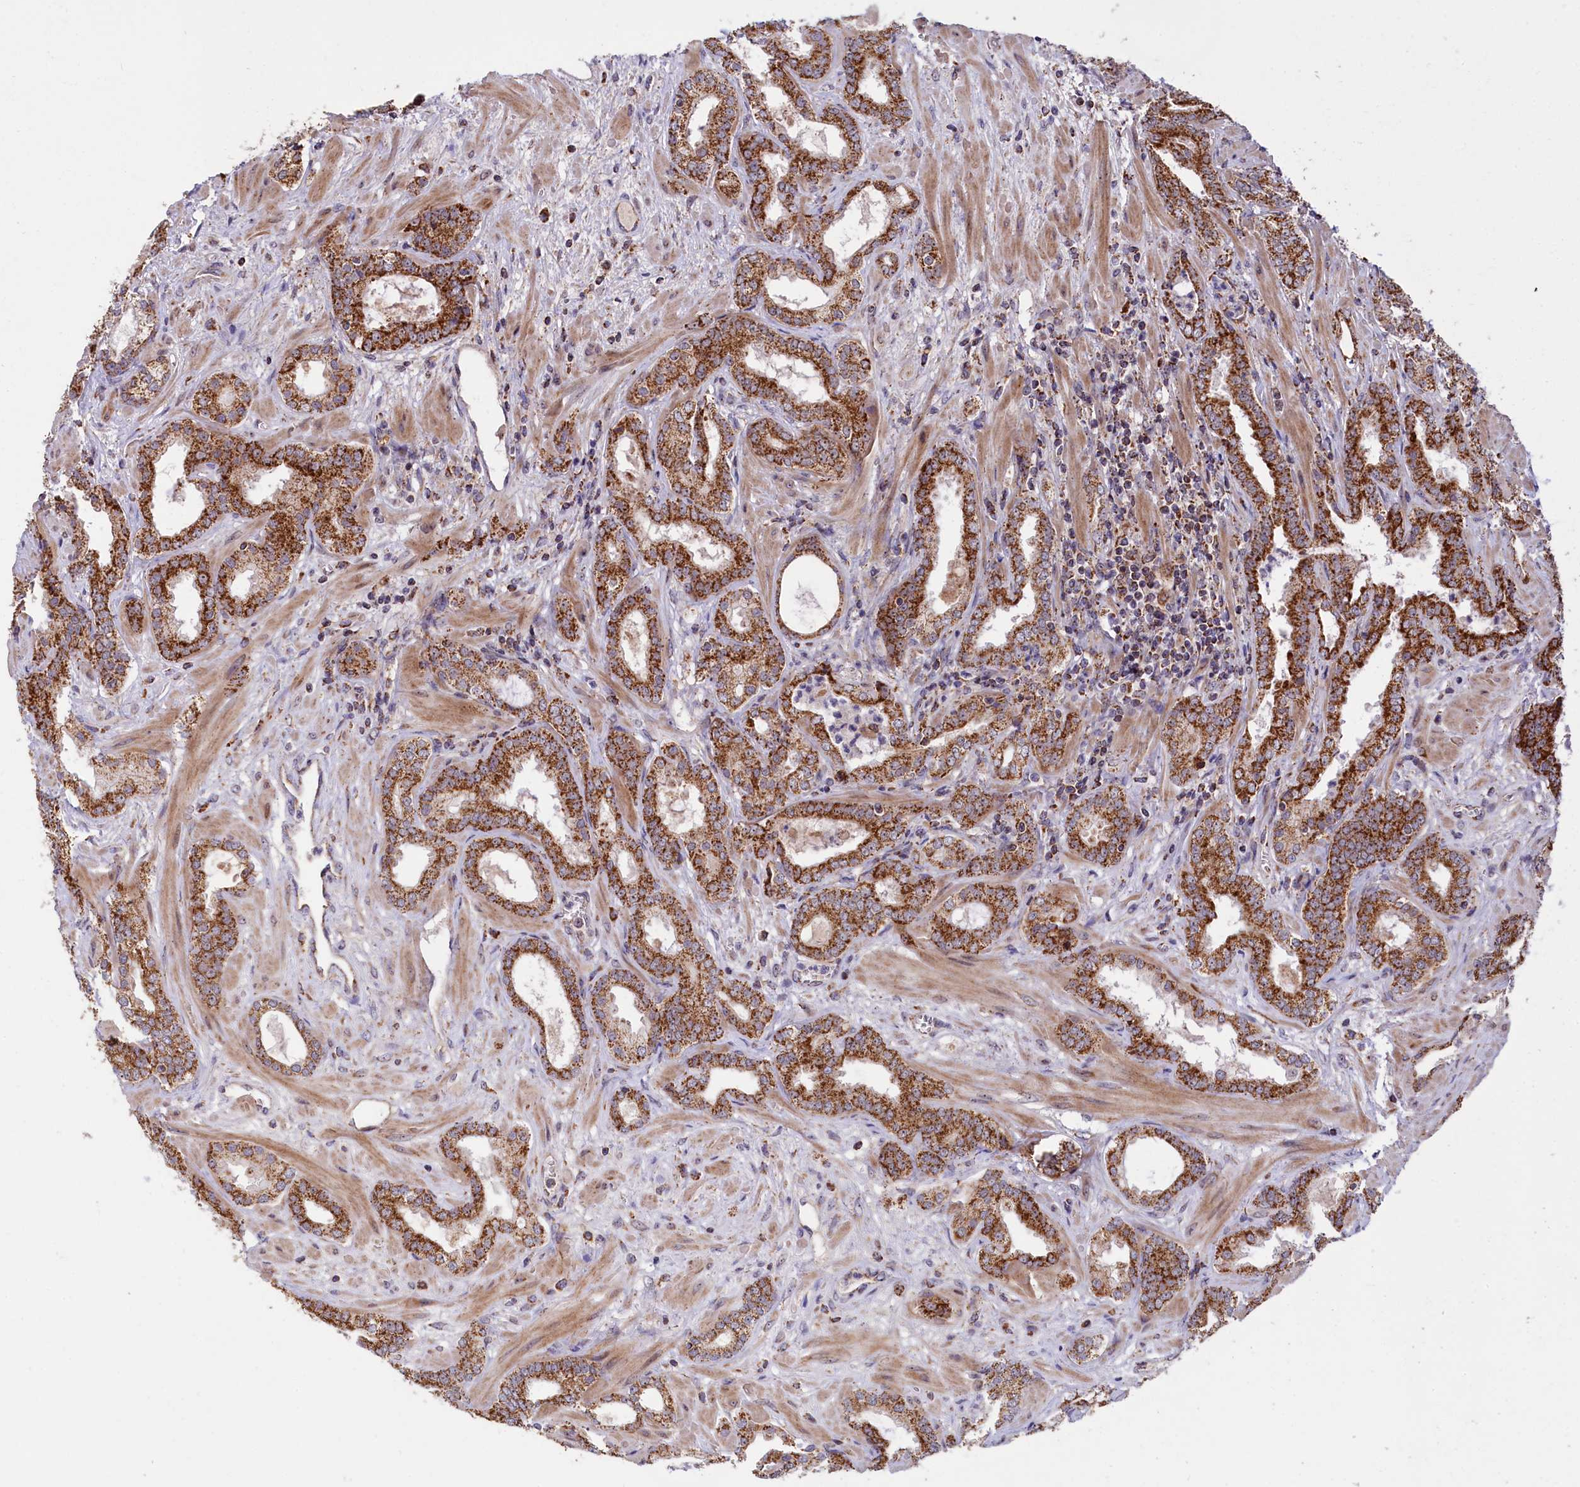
{"staining": {"intensity": "strong", "quantity": ">75%", "location": "cytoplasmic/membranous"}, "tissue": "prostate cancer", "cell_type": "Tumor cells", "image_type": "cancer", "snomed": [{"axis": "morphology", "description": "Adenocarcinoma, High grade"}, {"axis": "topography", "description": "Prostate"}], "caption": "IHC staining of prostate cancer, which demonstrates high levels of strong cytoplasmic/membranous positivity in about >75% of tumor cells indicating strong cytoplasmic/membranous protein expression. The staining was performed using DAB (brown) for protein detection and nuclei were counterstained in hematoxylin (blue).", "gene": "DUS3L", "patient": {"sex": "male", "age": 64}}